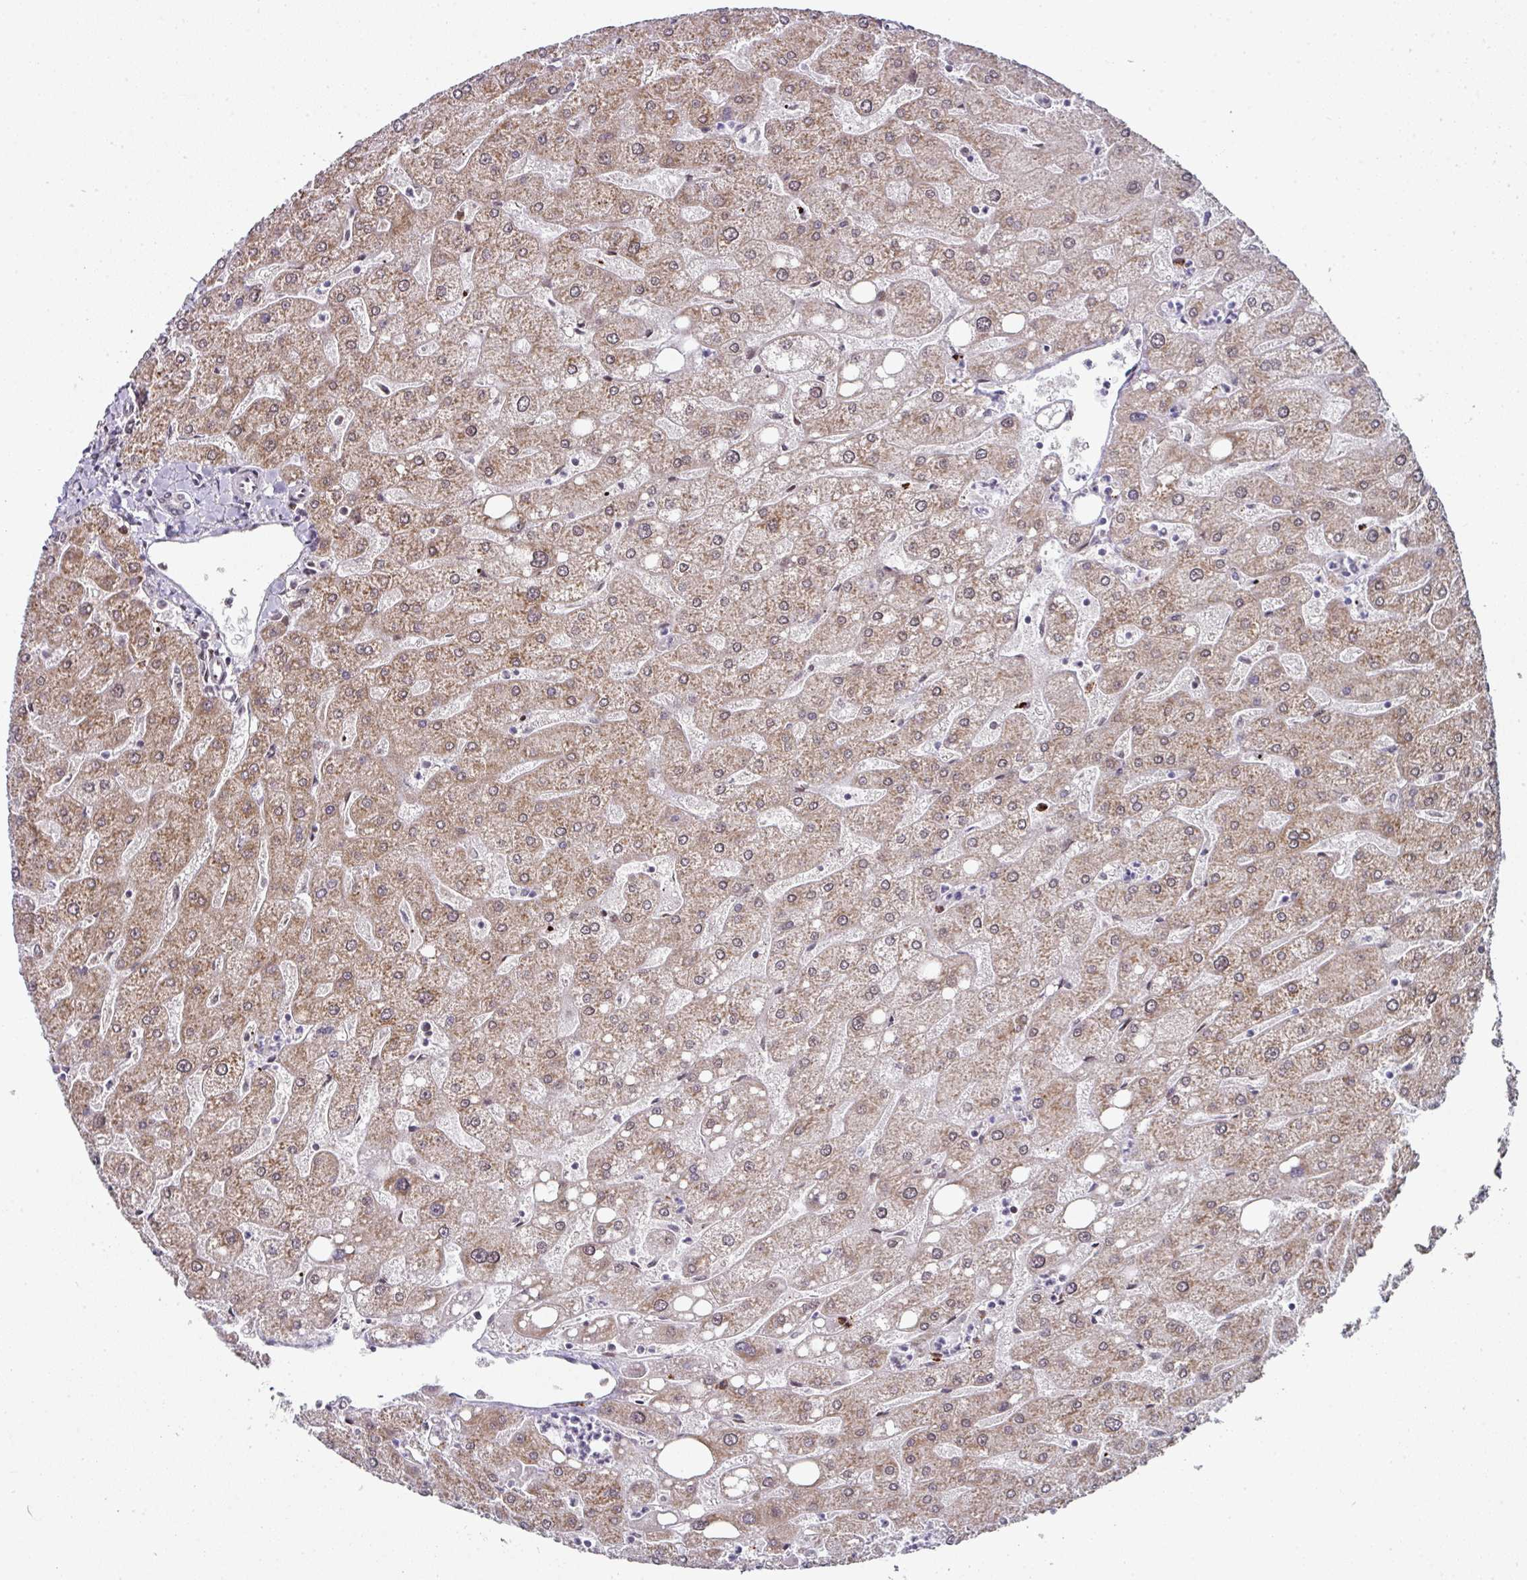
{"staining": {"intensity": "negative", "quantity": "none", "location": "none"}, "tissue": "liver", "cell_type": "Cholangiocytes", "image_type": "normal", "snomed": [{"axis": "morphology", "description": "Normal tissue, NOS"}, {"axis": "topography", "description": "Liver"}], "caption": "Immunohistochemistry (IHC) micrograph of unremarkable liver: liver stained with DAB (3,3'-diaminobenzidine) demonstrates no significant protein positivity in cholangiocytes. Brightfield microscopy of immunohistochemistry (IHC) stained with DAB (brown) and hematoxylin (blue), captured at high magnification.", "gene": "APOLD1", "patient": {"sex": "male", "age": 67}}